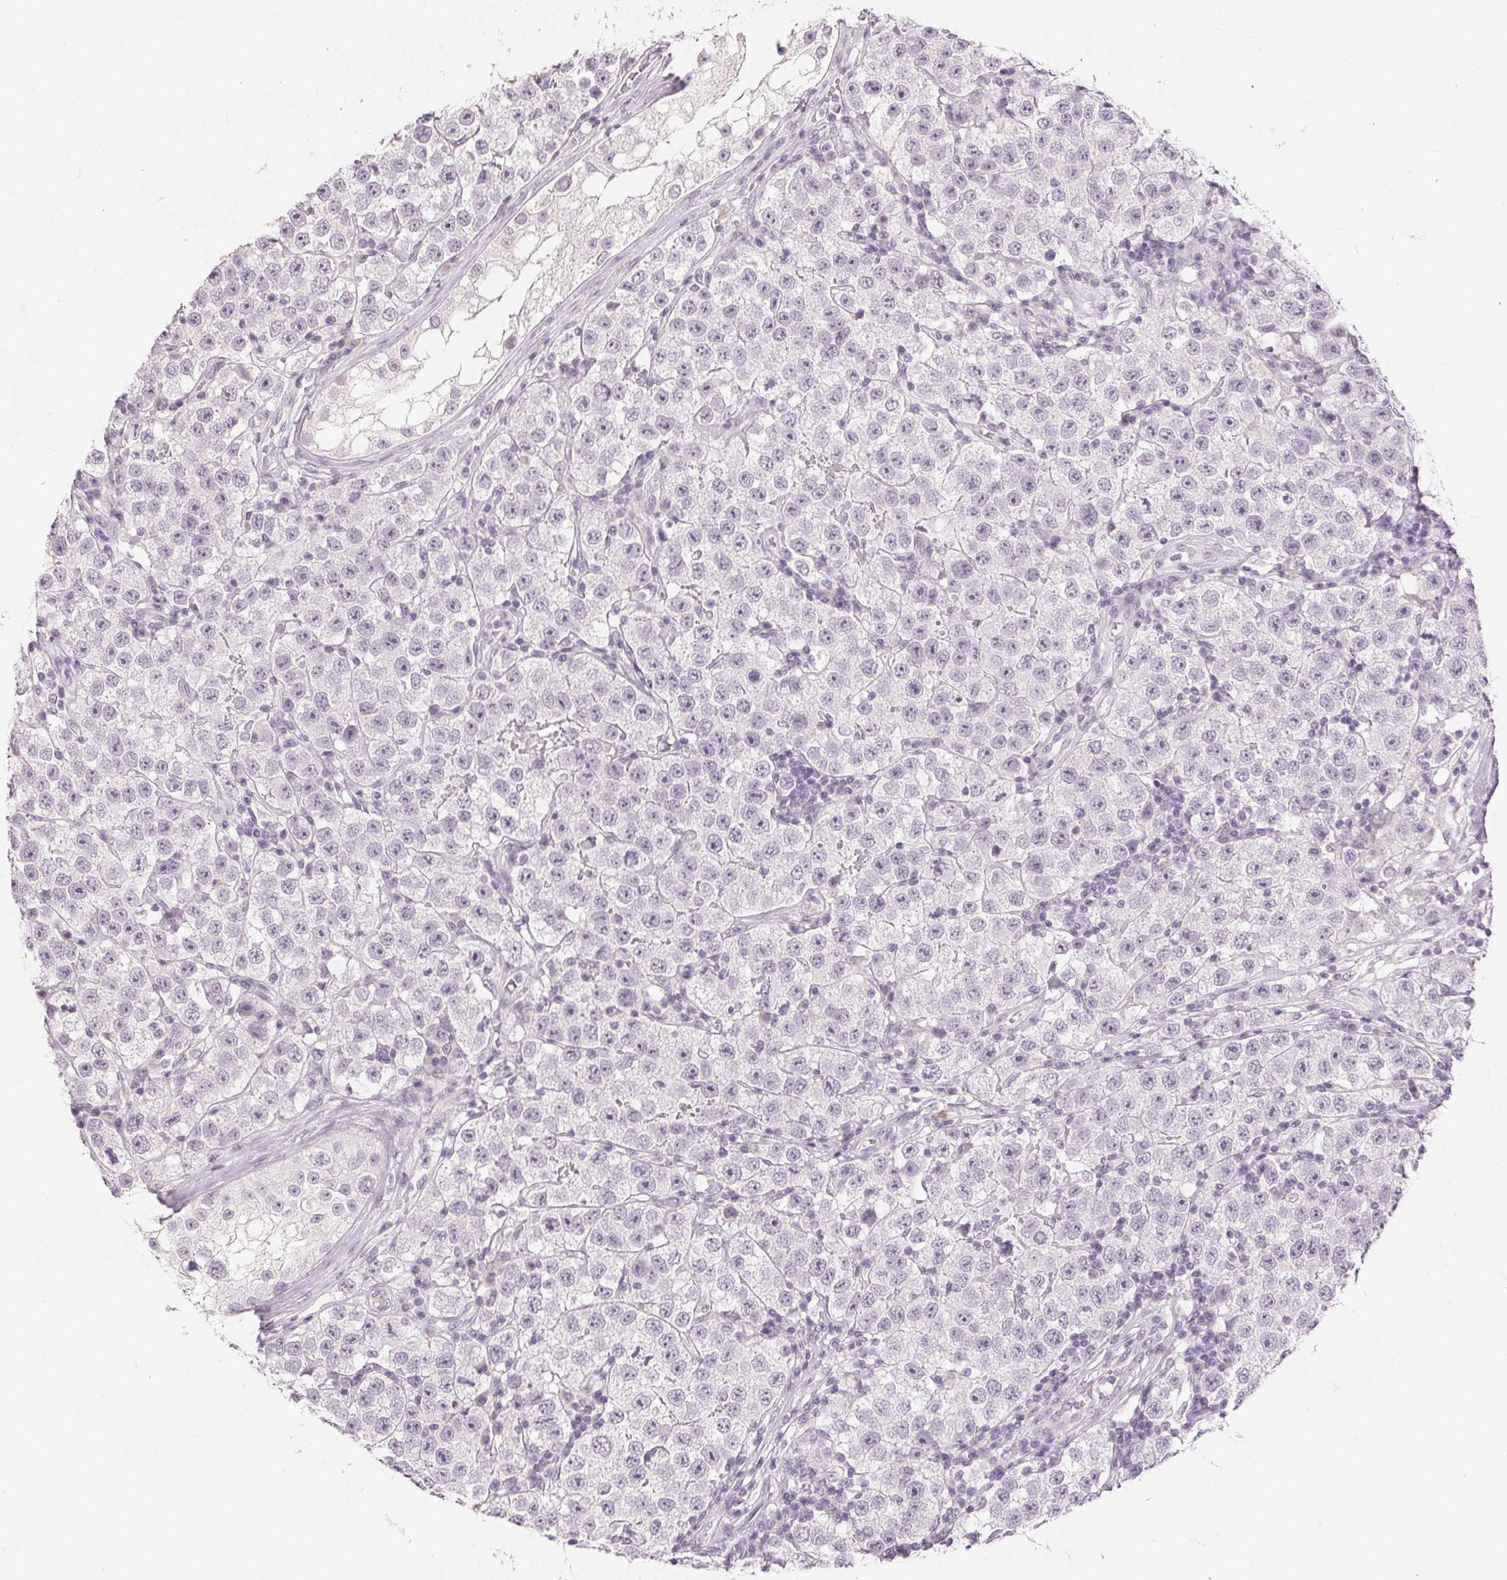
{"staining": {"intensity": "negative", "quantity": "none", "location": "none"}, "tissue": "testis cancer", "cell_type": "Tumor cells", "image_type": "cancer", "snomed": [{"axis": "morphology", "description": "Seminoma, NOS"}, {"axis": "topography", "description": "Testis"}], "caption": "Human seminoma (testis) stained for a protein using immunohistochemistry (IHC) reveals no expression in tumor cells.", "gene": "CA12", "patient": {"sex": "male", "age": 34}}